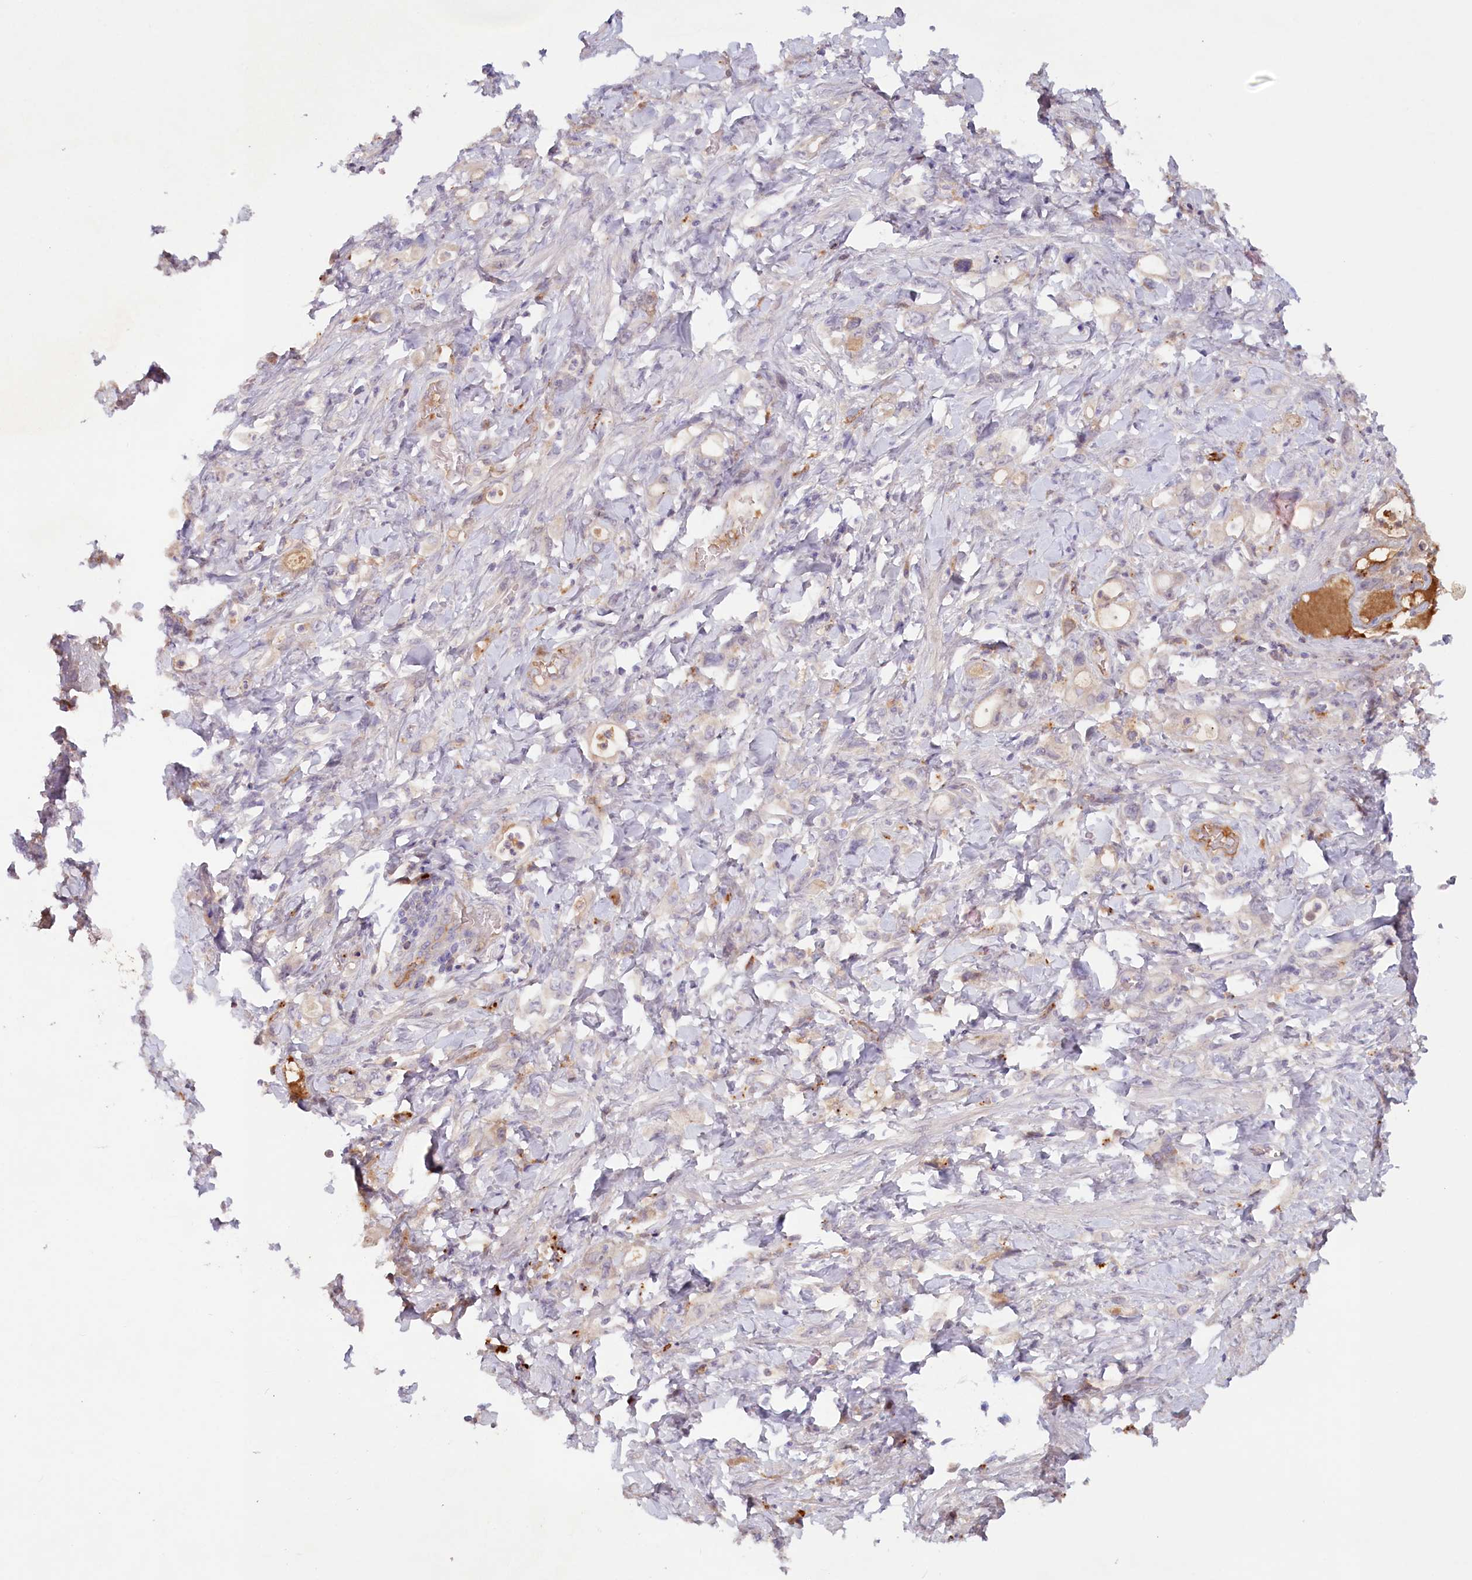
{"staining": {"intensity": "negative", "quantity": "none", "location": "none"}, "tissue": "stomach cancer", "cell_type": "Tumor cells", "image_type": "cancer", "snomed": [{"axis": "morphology", "description": "Adenocarcinoma, NOS"}, {"axis": "topography", "description": "Stomach, lower"}], "caption": "Immunohistochemistry image of human adenocarcinoma (stomach) stained for a protein (brown), which exhibits no staining in tumor cells.", "gene": "PSAPL1", "patient": {"sex": "female", "age": 43}}